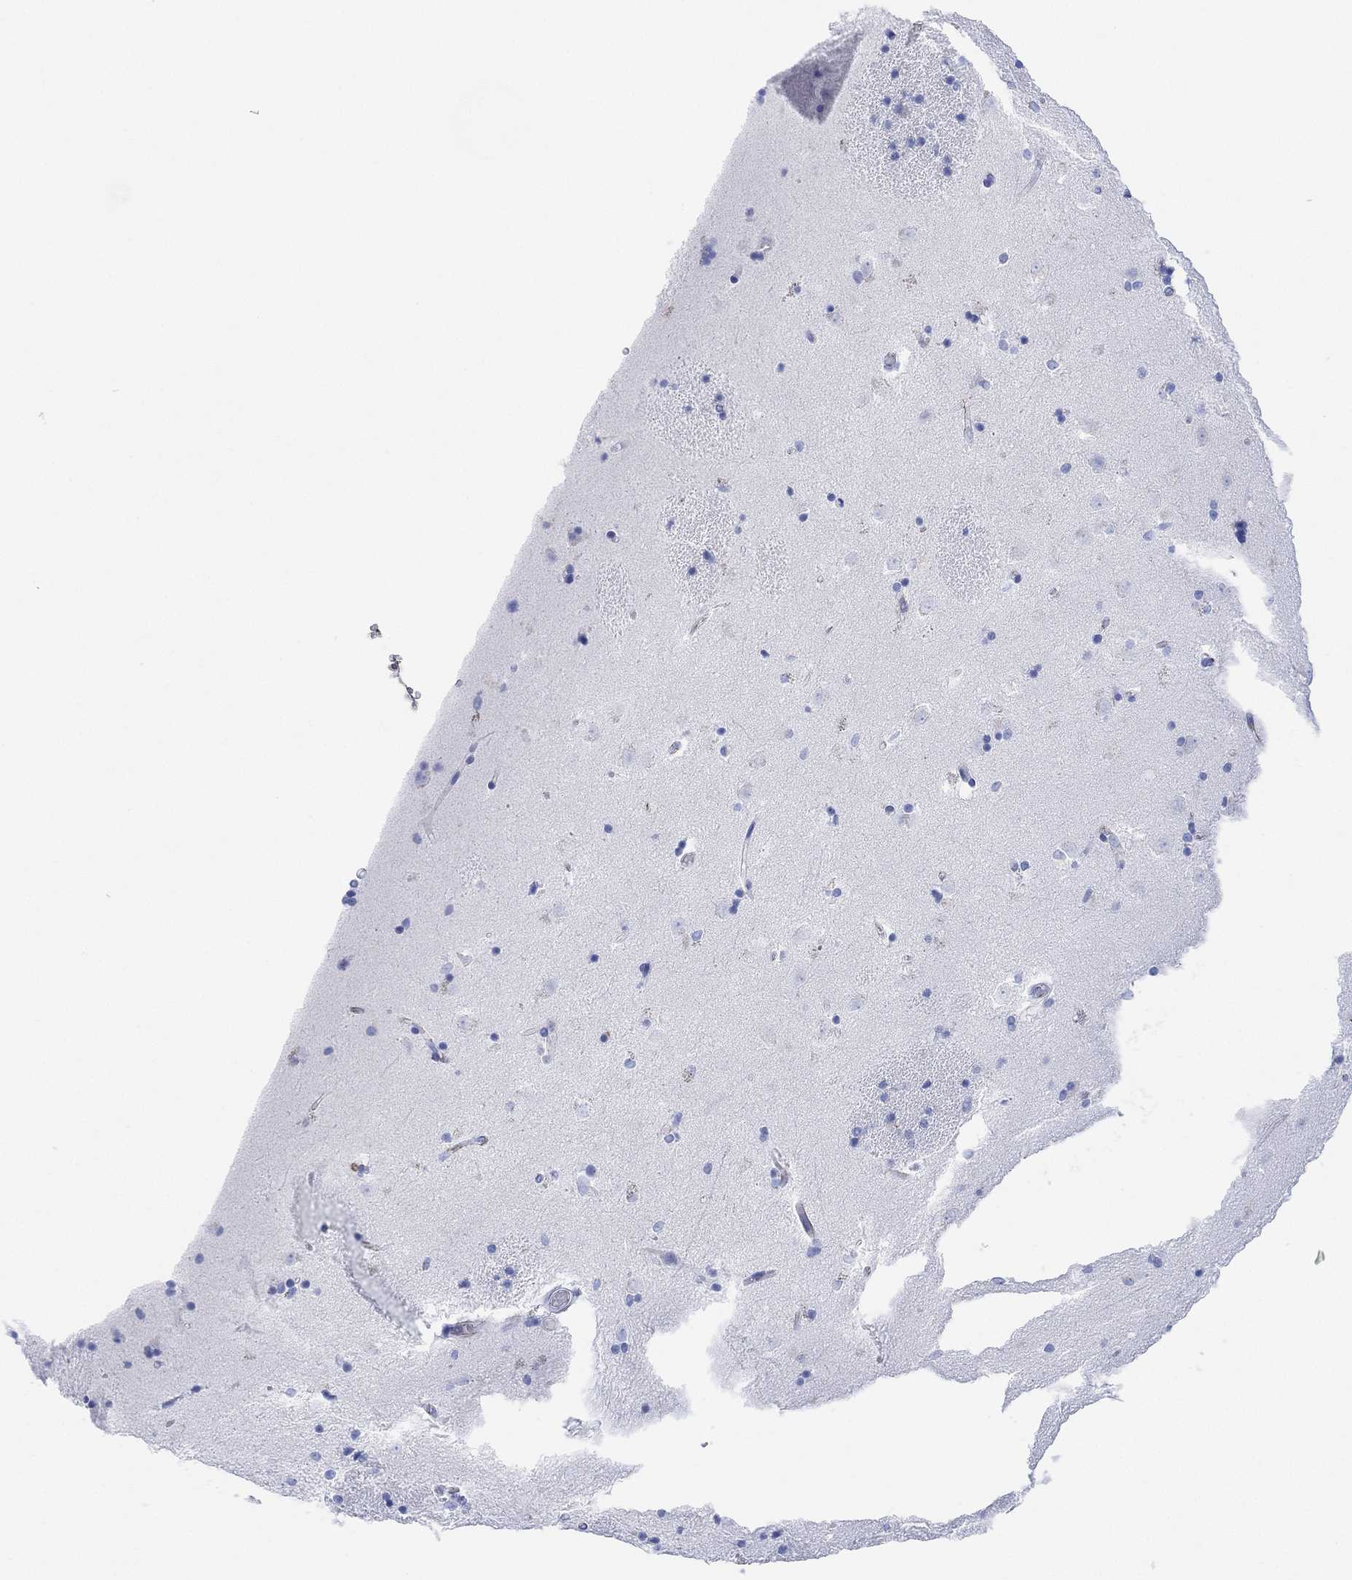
{"staining": {"intensity": "negative", "quantity": "none", "location": "none"}, "tissue": "caudate", "cell_type": "Glial cells", "image_type": "normal", "snomed": [{"axis": "morphology", "description": "Normal tissue, NOS"}, {"axis": "topography", "description": "Lateral ventricle wall"}], "caption": "Immunohistochemistry image of normal caudate: caudate stained with DAB exhibits no significant protein expression in glial cells. The staining was performed using DAB to visualize the protein expression in brown, while the nuclei were stained in blue with hematoxylin (Magnification: 20x).", "gene": "GPR65", "patient": {"sex": "male", "age": 51}}